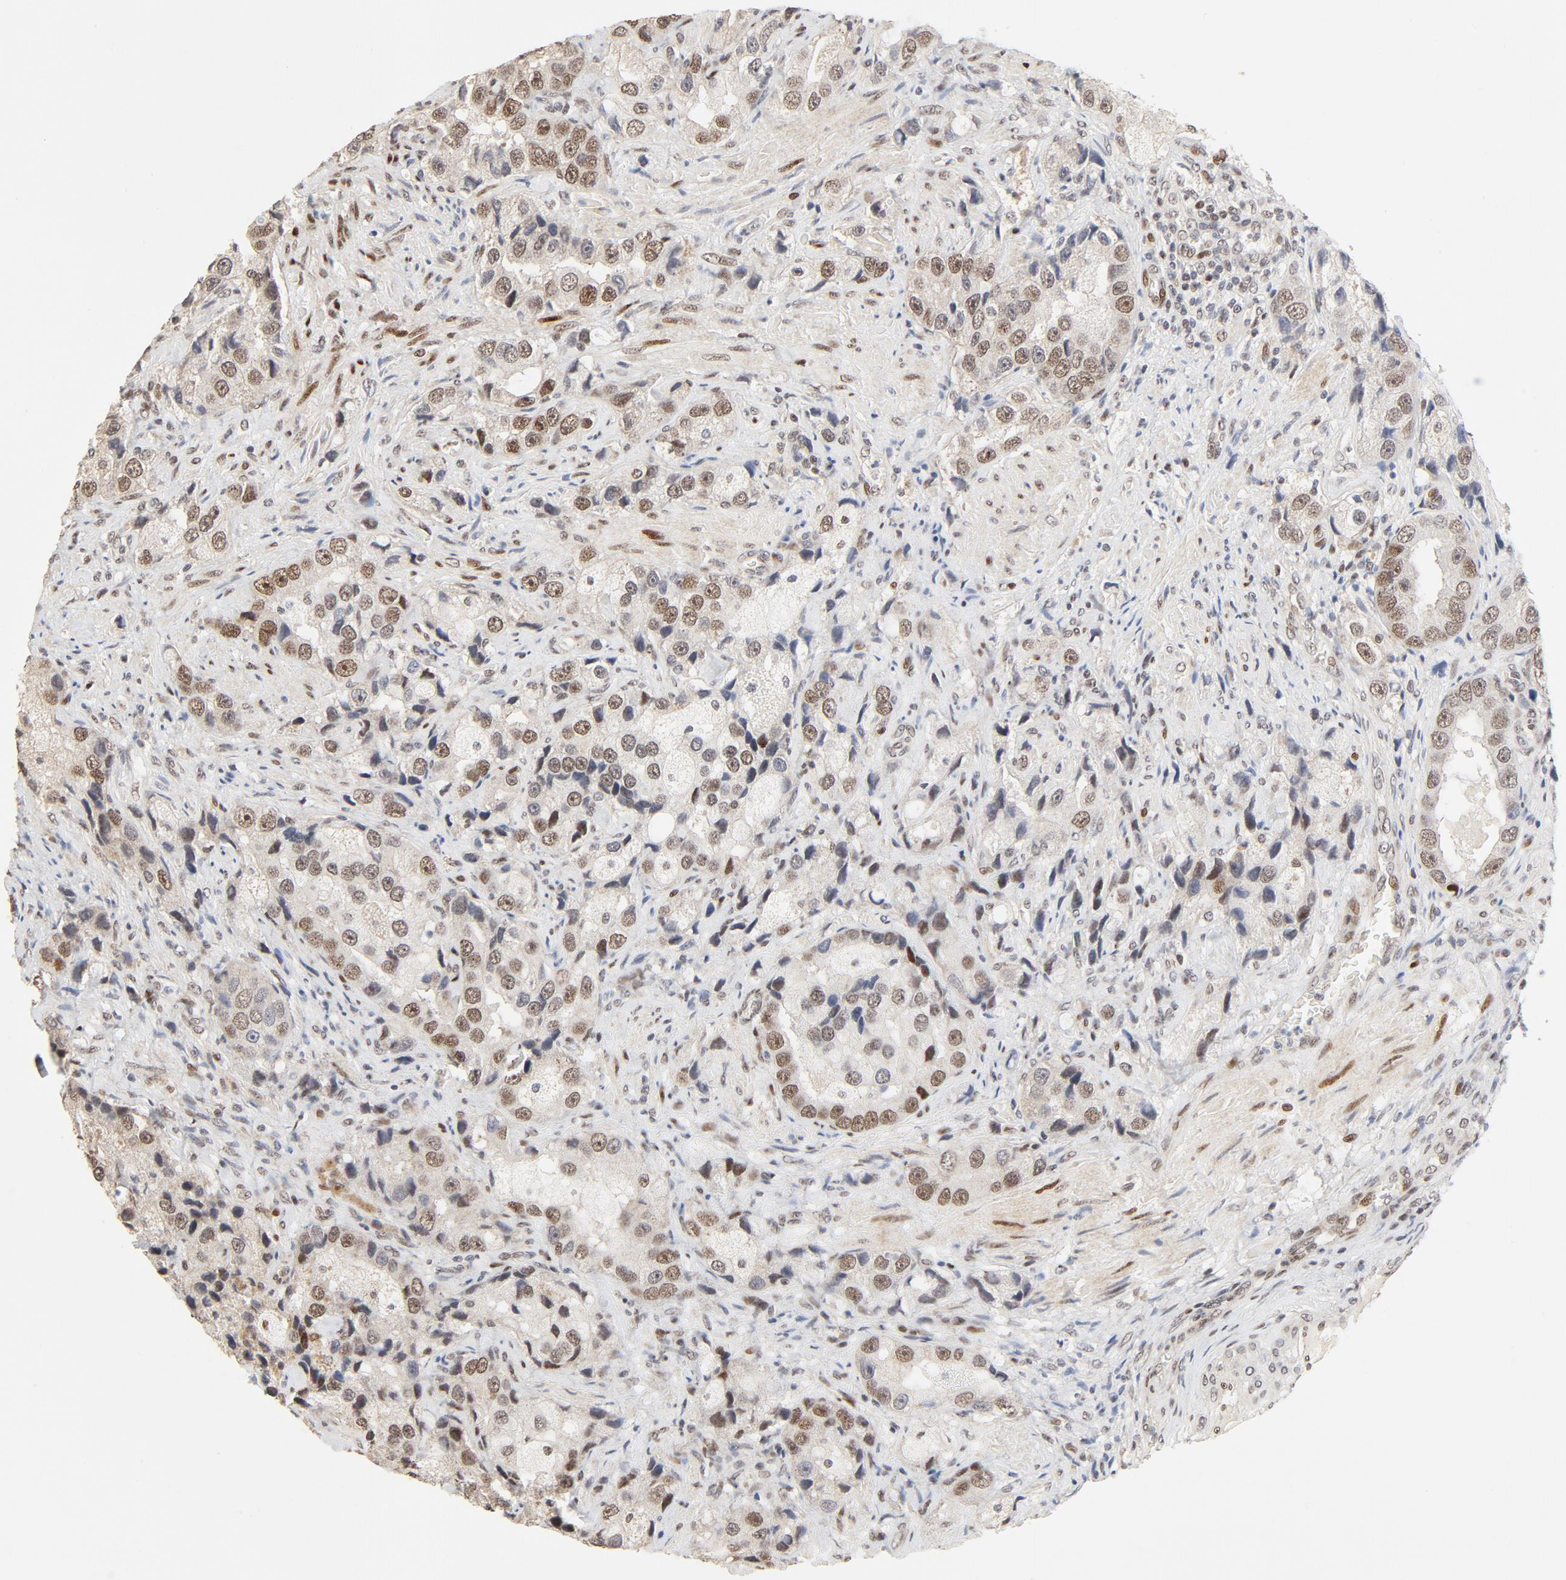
{"staining": {"intensity": "moderate", "quantity": ">75%", "location": "nuclear"}, "tissue": "prostate cancer", "cell_type": "Tumor cells", "image_type": "cancer", "snomed": [{"axis": "morphology", "description": "Adenocarcinoma, High grade"}, {"axis": "topography", "description": "Prostate"}], "caption": "Prostate adenocarcinoma (high-grade) stained for a protein reveals moderate nuclear positivity in tumor cells. The protein is stained brown, and the nuclei are stained in blue (DAB IHC with brightfield microscopy, high magnification).", "gene": "GTF2I", "patient": {"sex": "male", "age": 63}}